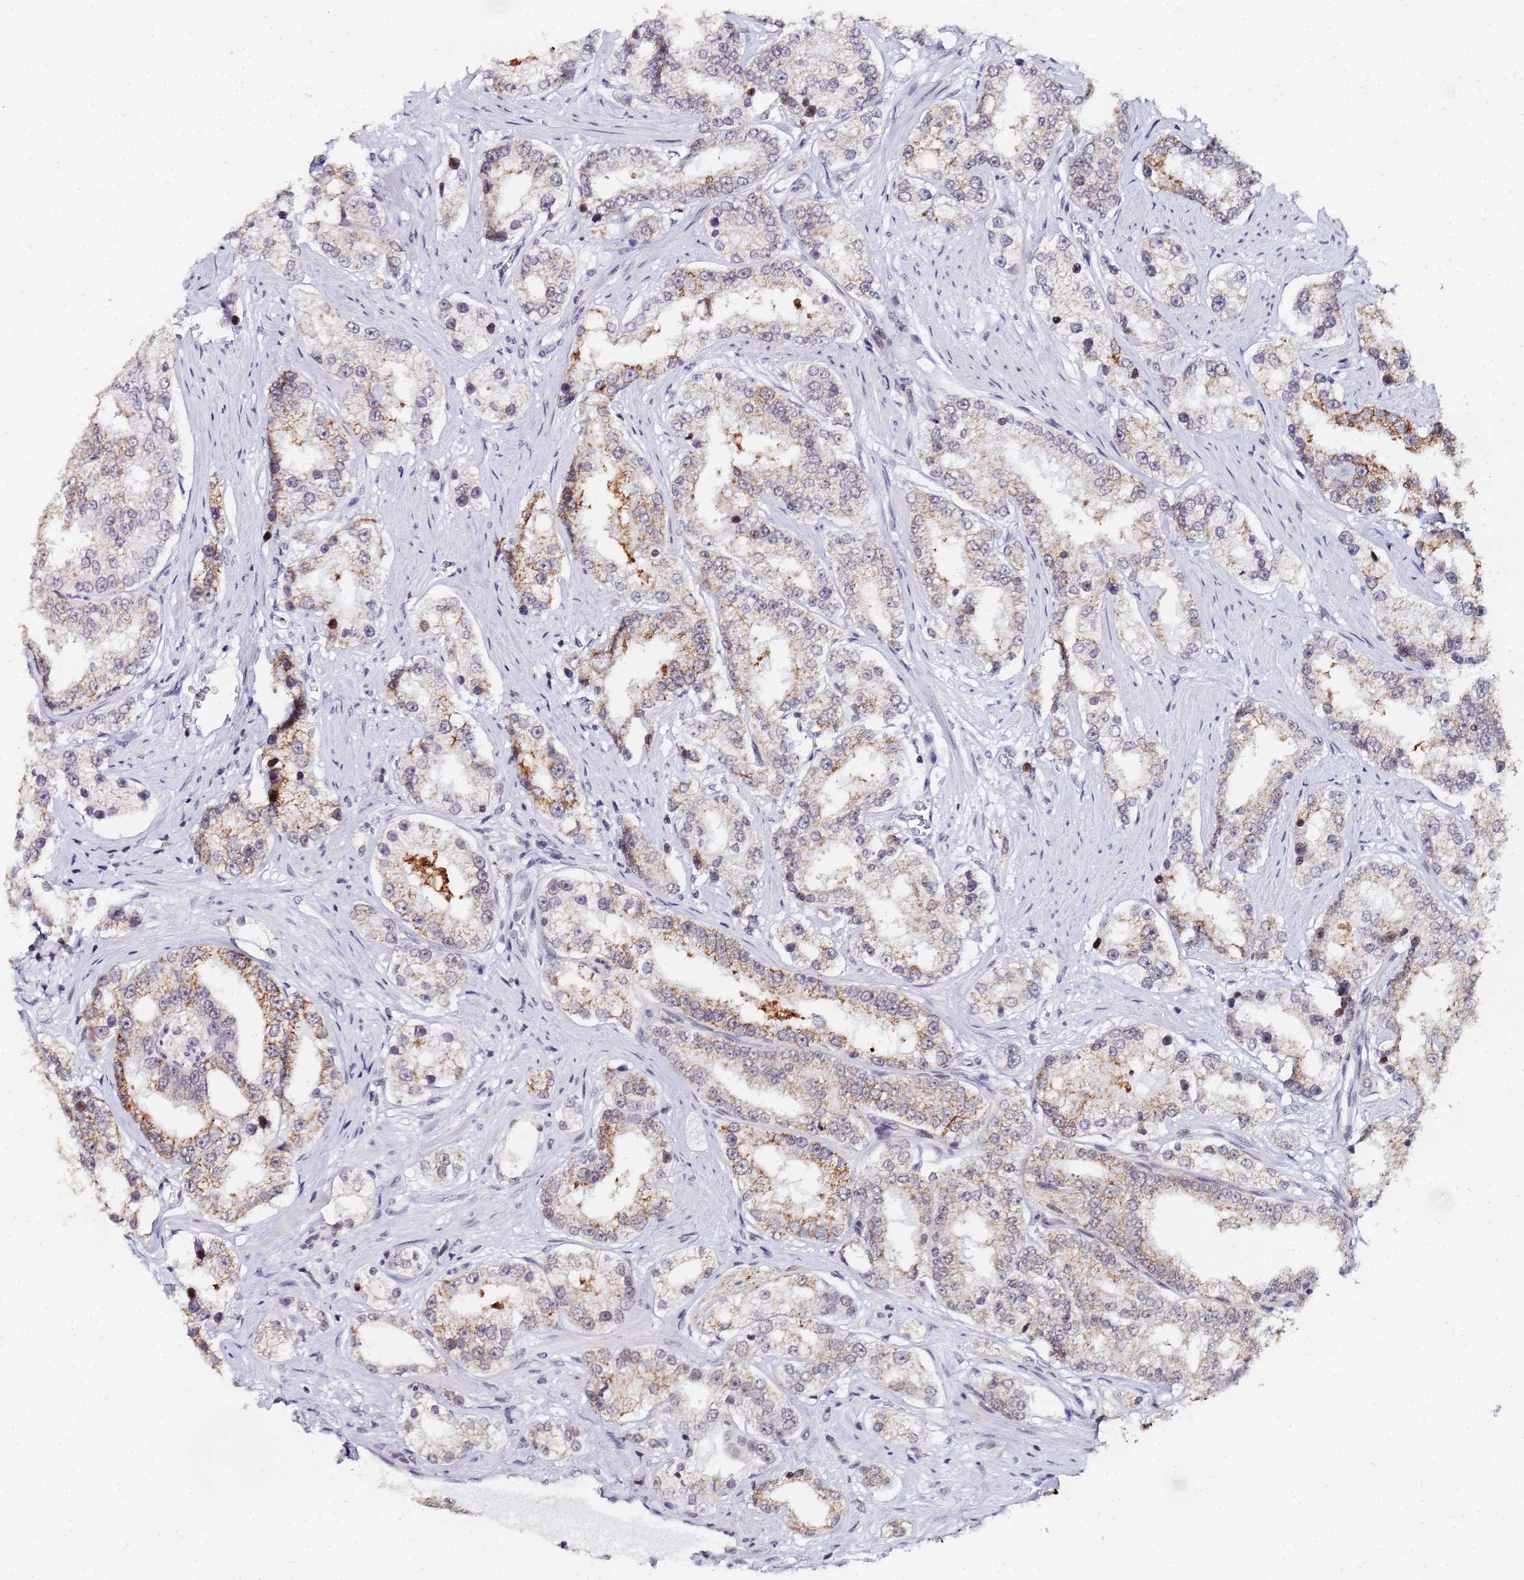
{"staining": {"intensity": "moderate", "quantity": "<25%", "location": "cytoplasmic/membranous"}, "tissue": "prostate cancer", "cell_type": "Tumor cells", "image_type": "cancer", "snomed": [{"axis": "morphology", "description": "Normal tissue, NOS"}, {"axis": "morphology", "description": "Adenocarcinoma, High grade"}, {"axis": "topography", "description": "Prostate"}], "caption": "IHC micrograph of neoplastic tissue: prostate adenocarcinoma (high-grade) stained using IHC reveals low levels of moderate protein expression localized specifically in the cytoplasmic/membranous of tumor cells, appearing as a cytoplasmic/membranous brown color.", "gene": "CKMT1A", "patient": {"sex": "male", "age": 83}}